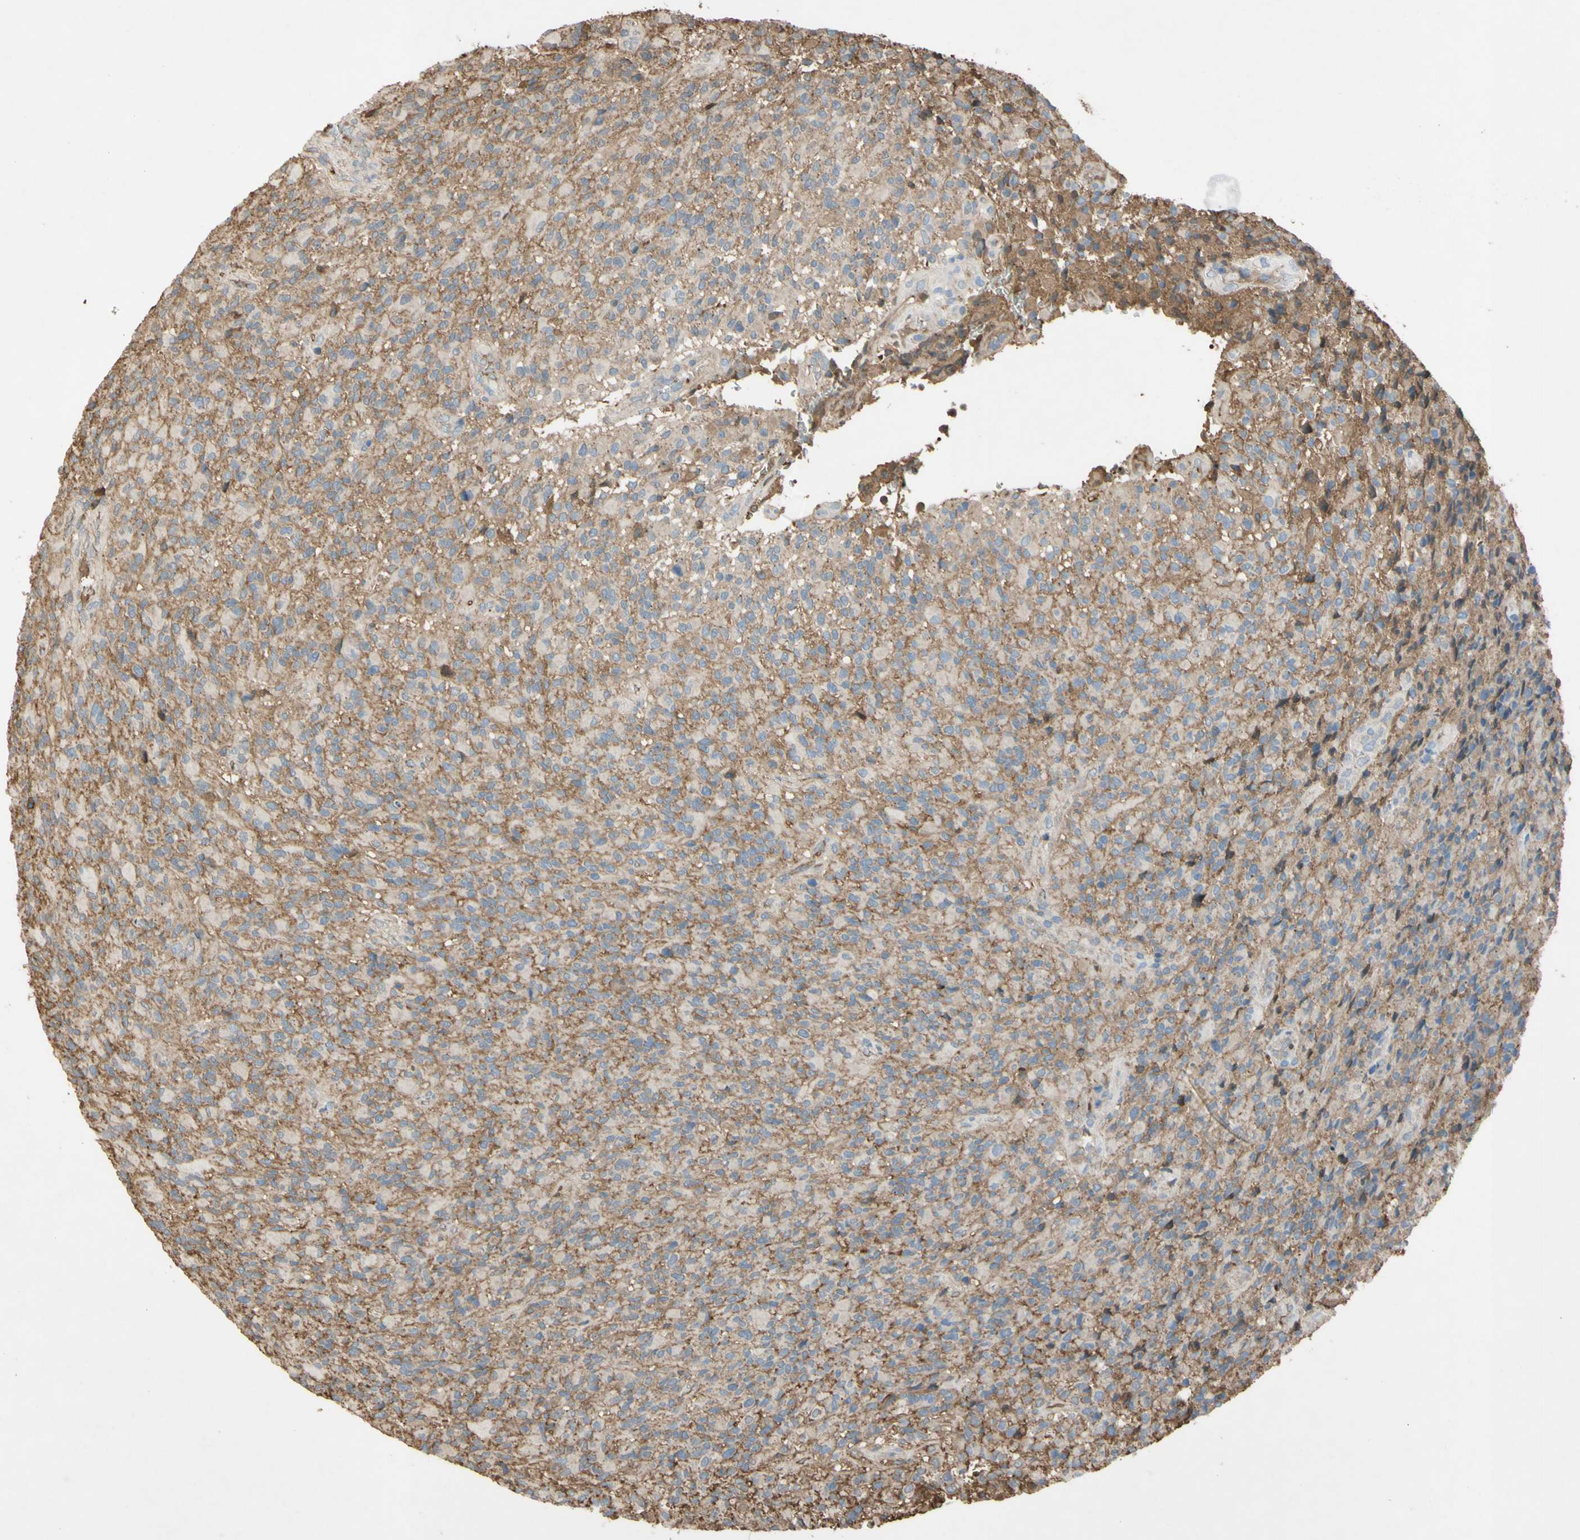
{"staining": {"intensity": "moderate", "quantity": "<25%", "location": "cytoplasmic/membranous"}, "tissue": "glioma", "cell_type": "Tumor cells", "image_type": "cancer", "snomed": [{"axis": "morphology", "description": "Glioma, malignant, High grade"}, {"axis": "topography", "description": "Brain"}], "caption": "High-power microscopy captured an immunohistochemistry (IHC) histopathology image of glioma, revealing moderate cytoplasmic/membranous expression in approximately <25% of tumor cells.", "gene": "TIMP2", "patient": {"sex": "male", "age": 71}}